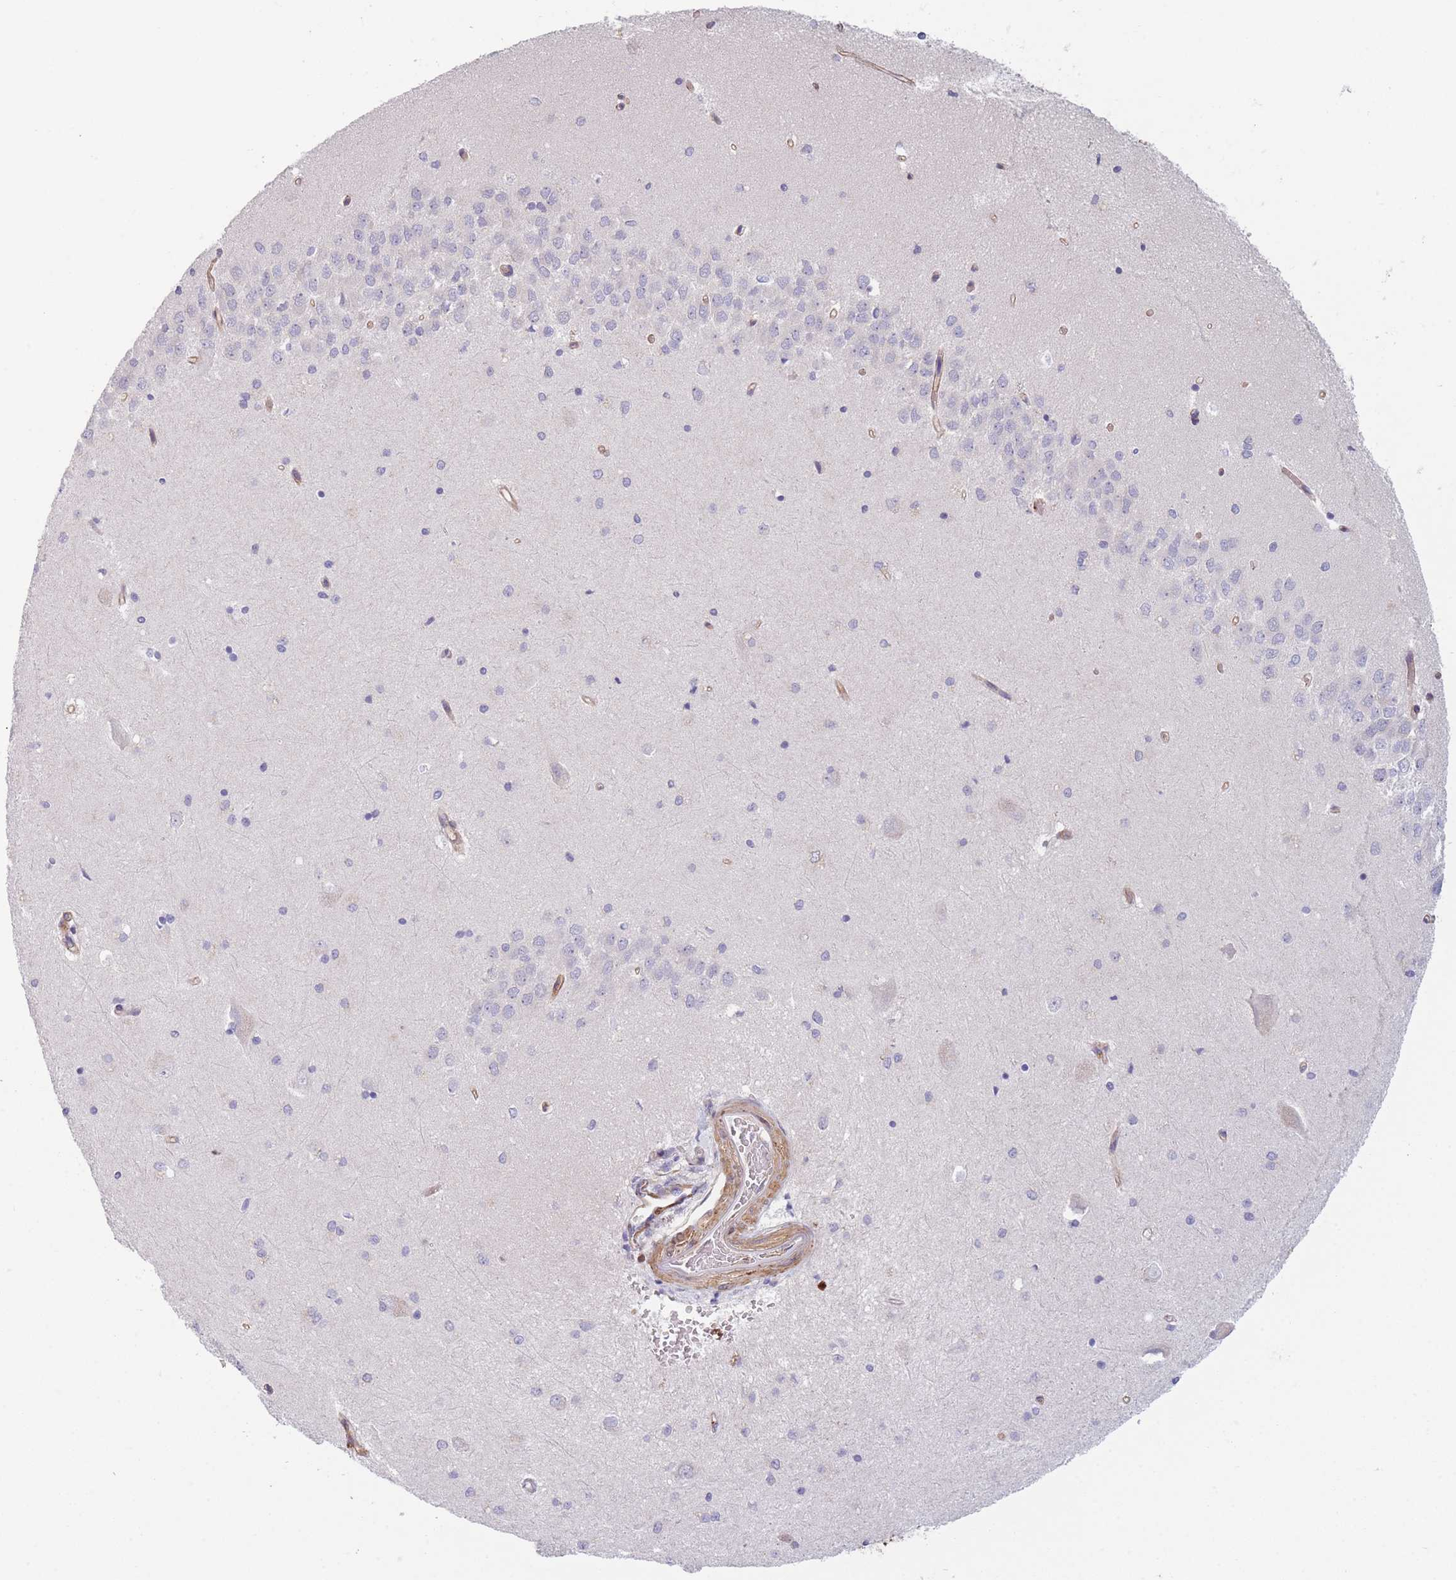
{"staining": {"intensity": "negative", "quantity": "none", "location": "none"}, "tissue": "hippocampus", "cell_type": "Glial cells", "image_type": "normal", "snomed": [{"axis": "morphology", "description": "Normal tissue, NOS"}, {"axis": "topography", "description": "Hippocampus"}], "caption": "This is an immunohistochemistry (IHC) histopathology image of benign human hippocampus. There is no positivity in glial cells.", "gene": "SLC7A6", "patient": {"sex": "male", "age": 45}}